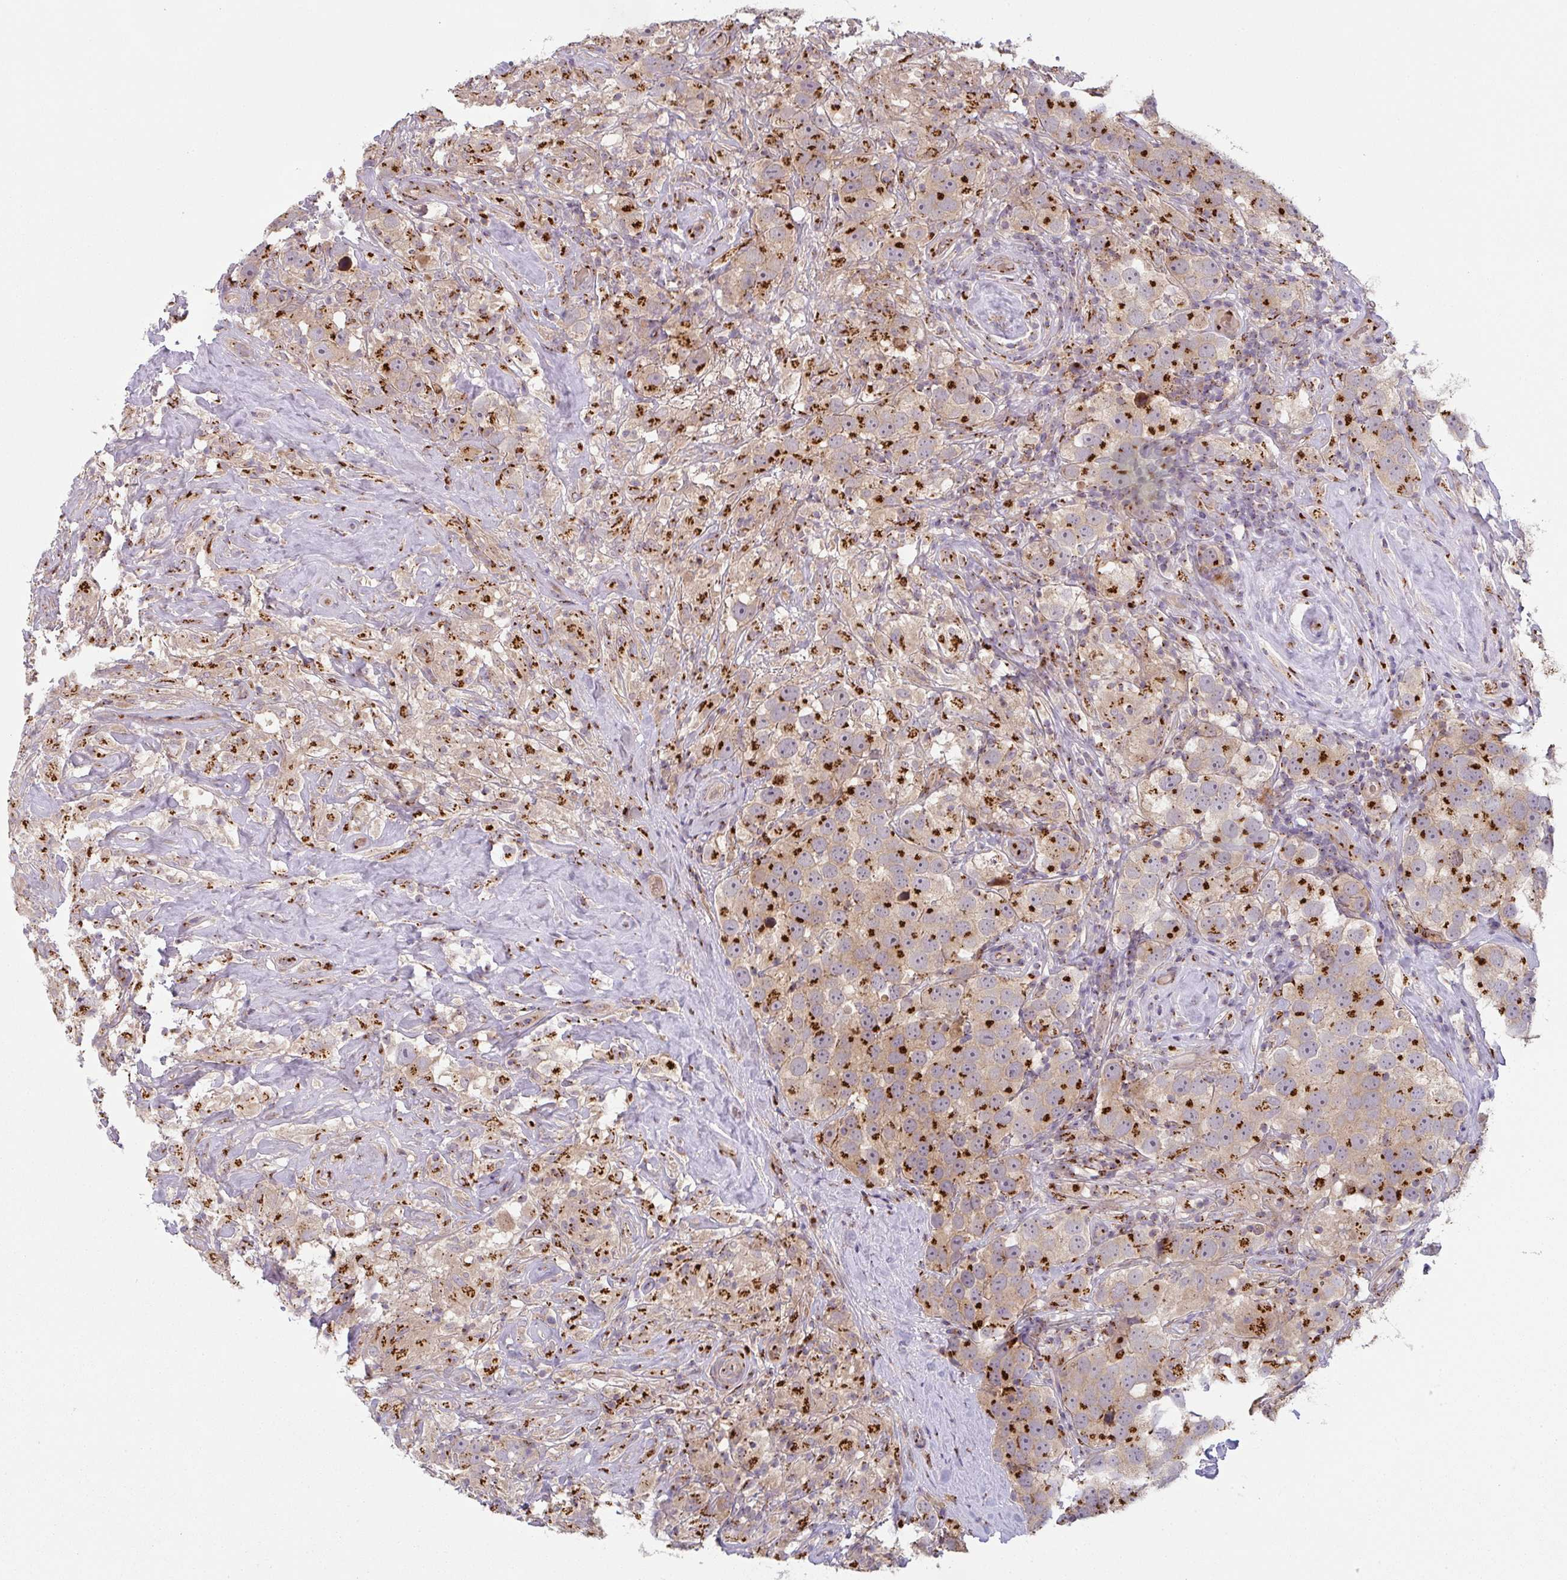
{"staining": {"intensity": "strong", "quantity": ">75%", "location": "cytoplasmic/membranous"}, "tissue": "testis cancer", "cell_type": "Tumor cells", "image_type": "cancer", "snomed": [{"axis": "morphology", "description": "Seminoma, NOS"}, {"axis": "topography", "description": "Testis"}], "caption": "Testis cancer (seminoma) stained with a protein marker displays strong staining in tumor cells.", "gene": "GVQW3", "patient": {"sex": "male", "age": 49}}